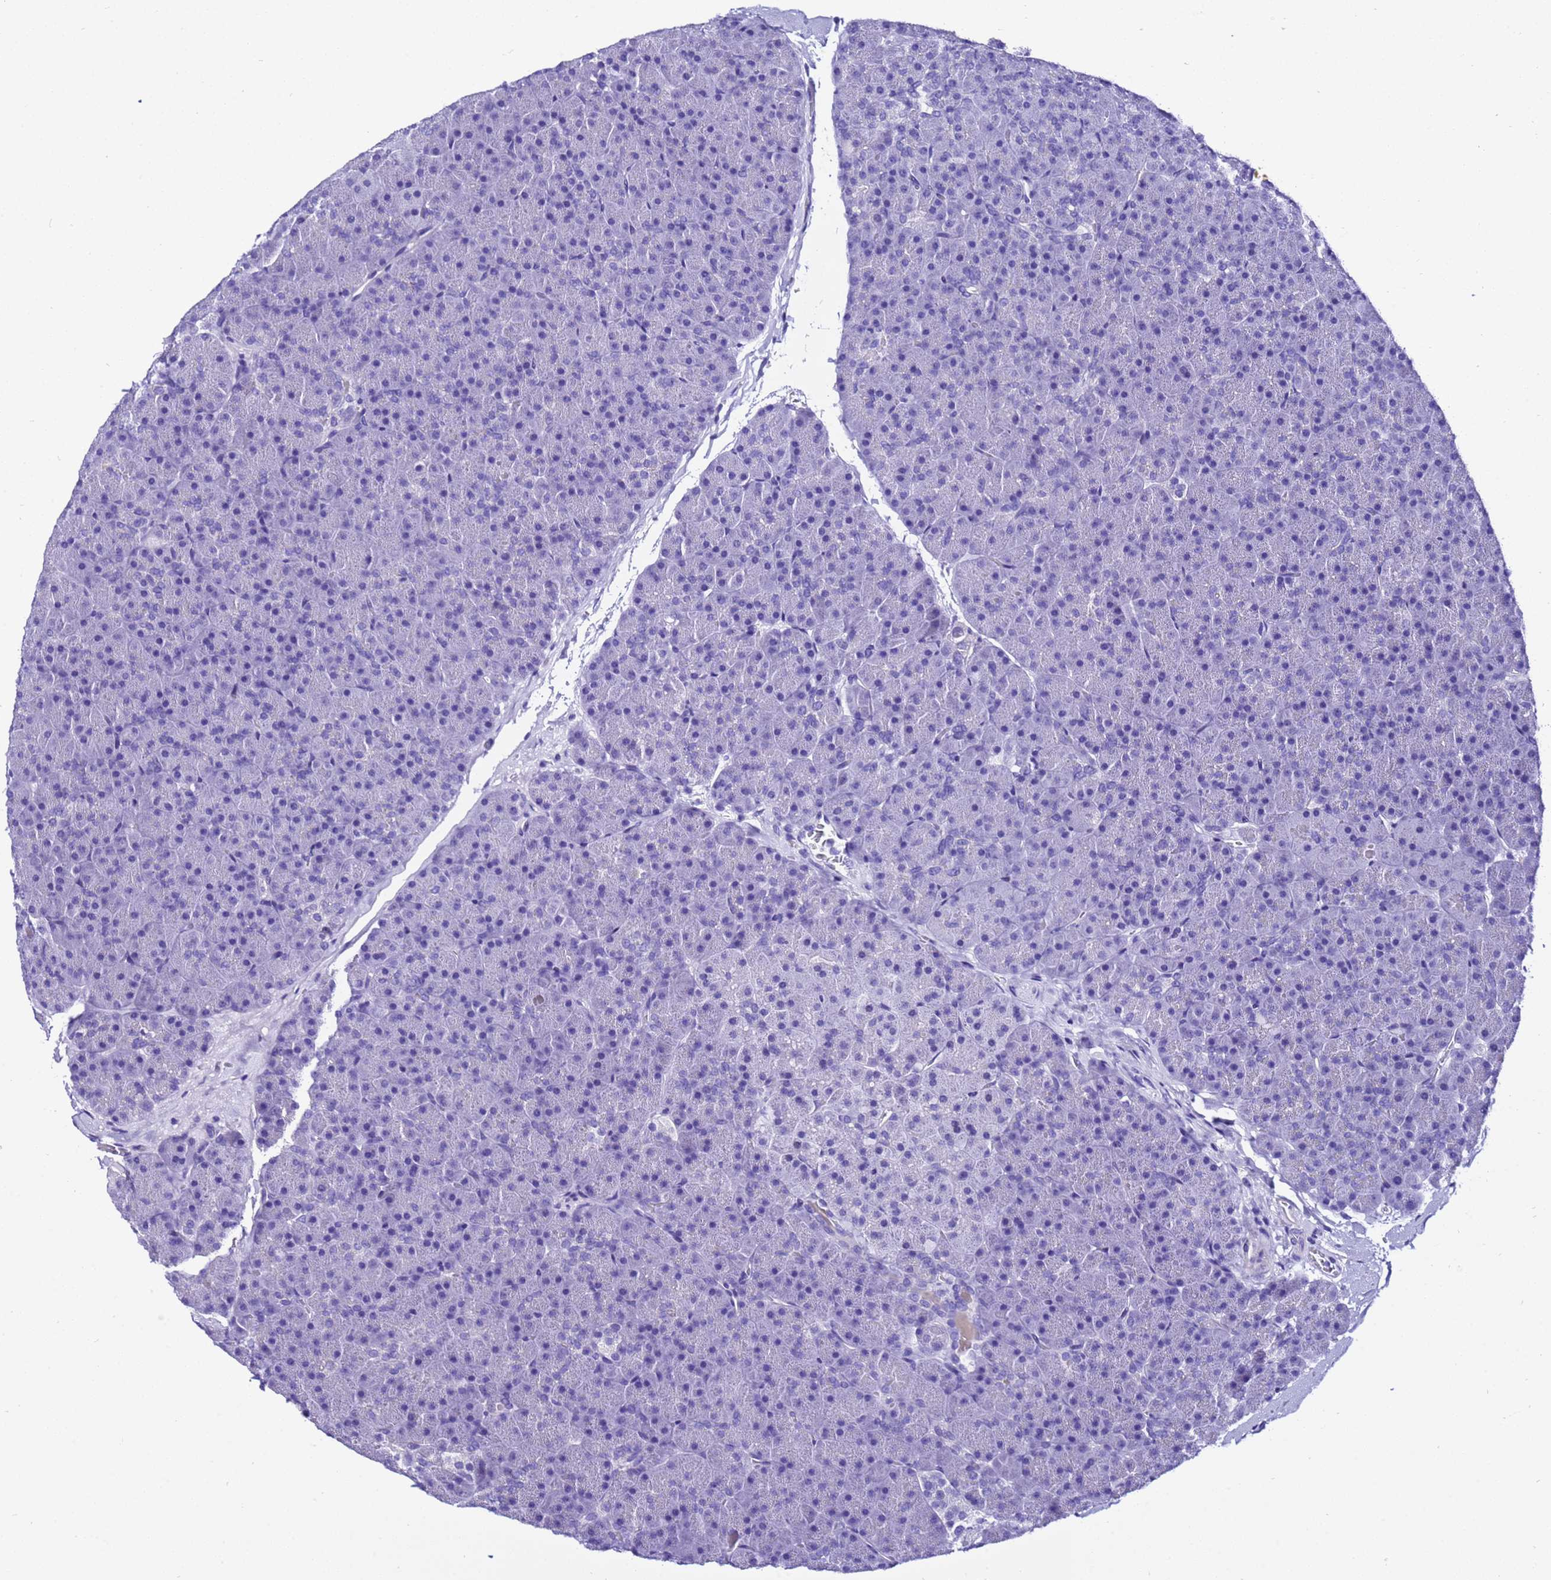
{"staining": {"intensity": "negative", "quantity": "none", "location": "none"}, "tissue": "pancreas", "cell_type": "Exocrine glandular cells", "image_type": "normal", "snomed": [{"axis": "morphology", "description": "Normal tissue, NOS"}, {"axis": "topography", "description": "Pancreas"}], "caption": "Exocrine glandular cells show no significant expression in normal pancreas.", "gene": "ZNF417", "patient": {"sex": "male", "age": 36}}